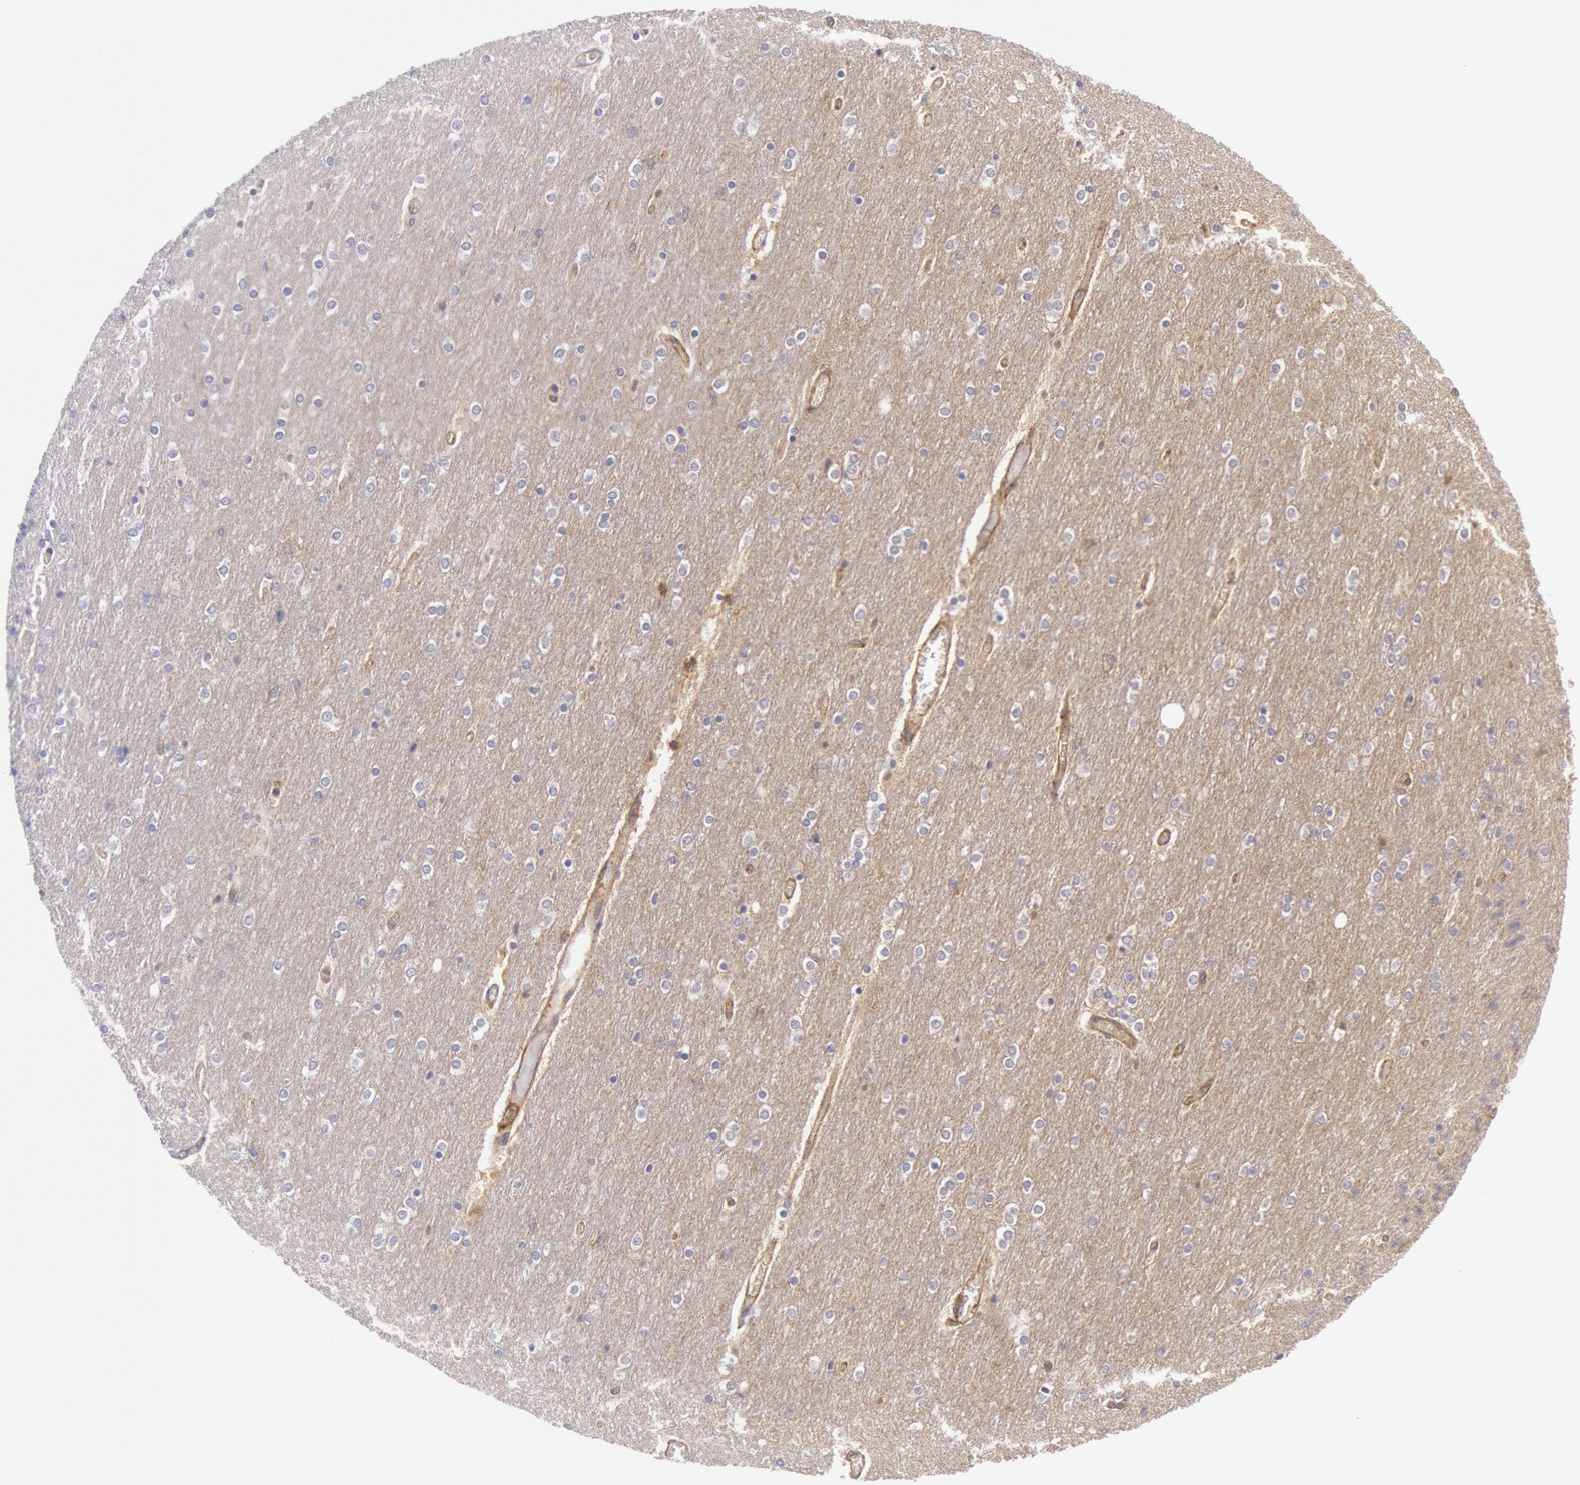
{"staining": {"intensity": "moderate", "quantity": "25%-75%", "location": "cytoplasmic/membranous"}, "tissue": "cerebellum", "cell_type": "Cells in granular layer", "image_type": "normal", "snomed": [{"axis": "morphology", "description": "Normal tissue, NOS"}, {"axis": "topography", "description": "Cerebellum"}], "caption": "A brown stain labels moderate cytoplasmic/membranous expression of a protein in cells in granular layer of normal human cerebellum. The staining is performed using DAB brown chromogen to label protein expression. The nuclei are counter-stained blue using hematoxylin.", "gene": "STX4", "patient": {"sex": "female", "age": 54}}